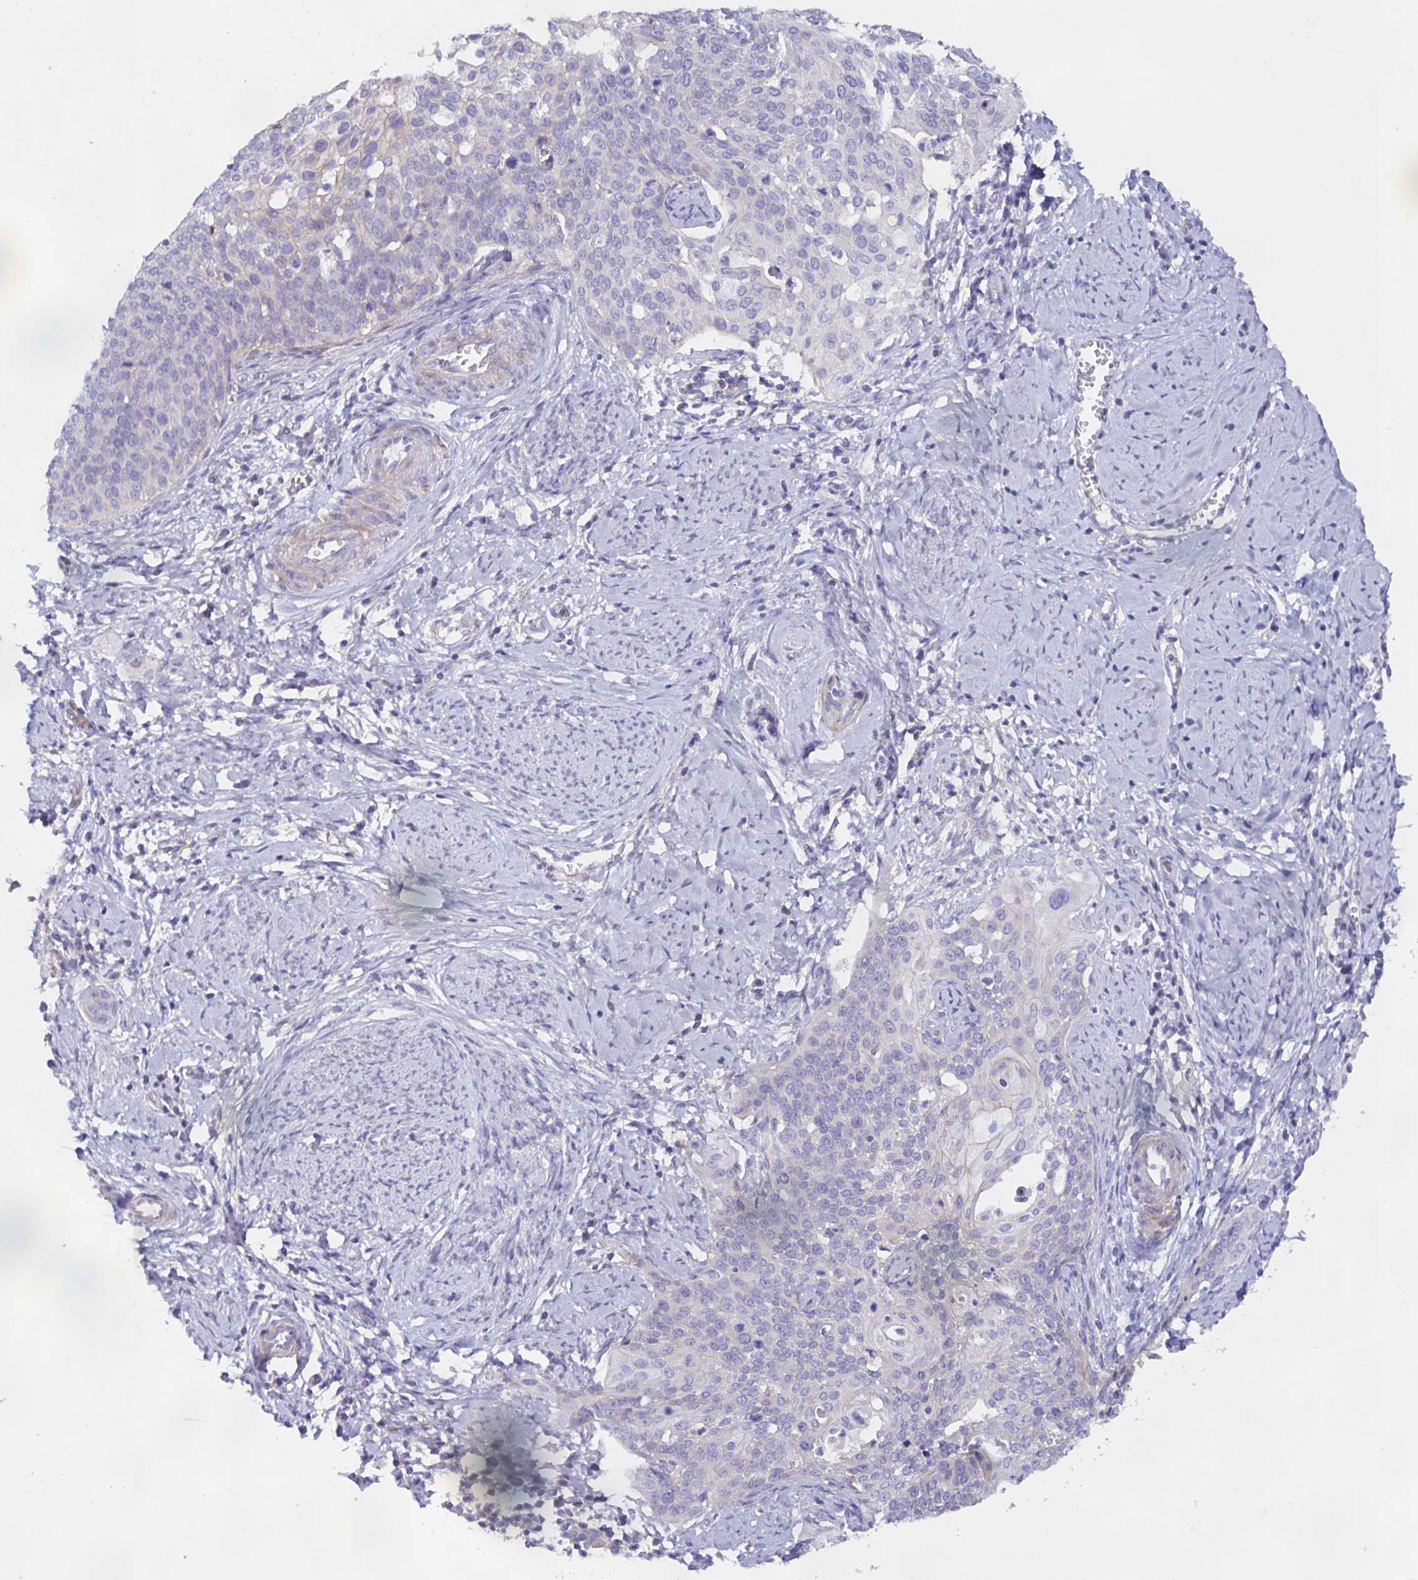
{"staining": {"intensity": "negative", "quantity": "none", "location": "none"}, "tissue": "cervical cancer", "cell_type": "Tumor cells", "image_type": "cancer", "snomed": [{"axis": "morphology", "description": "Squamous cell carcinoma, NOS"}, {"axis": "topography", "description": "Cervix"}], "caption": "The image reveals no staining of tumor cells in squamous cell carcinoma (cervical).", "gene": "METTL22", "patient": {"sex": "female", "age": 44}}